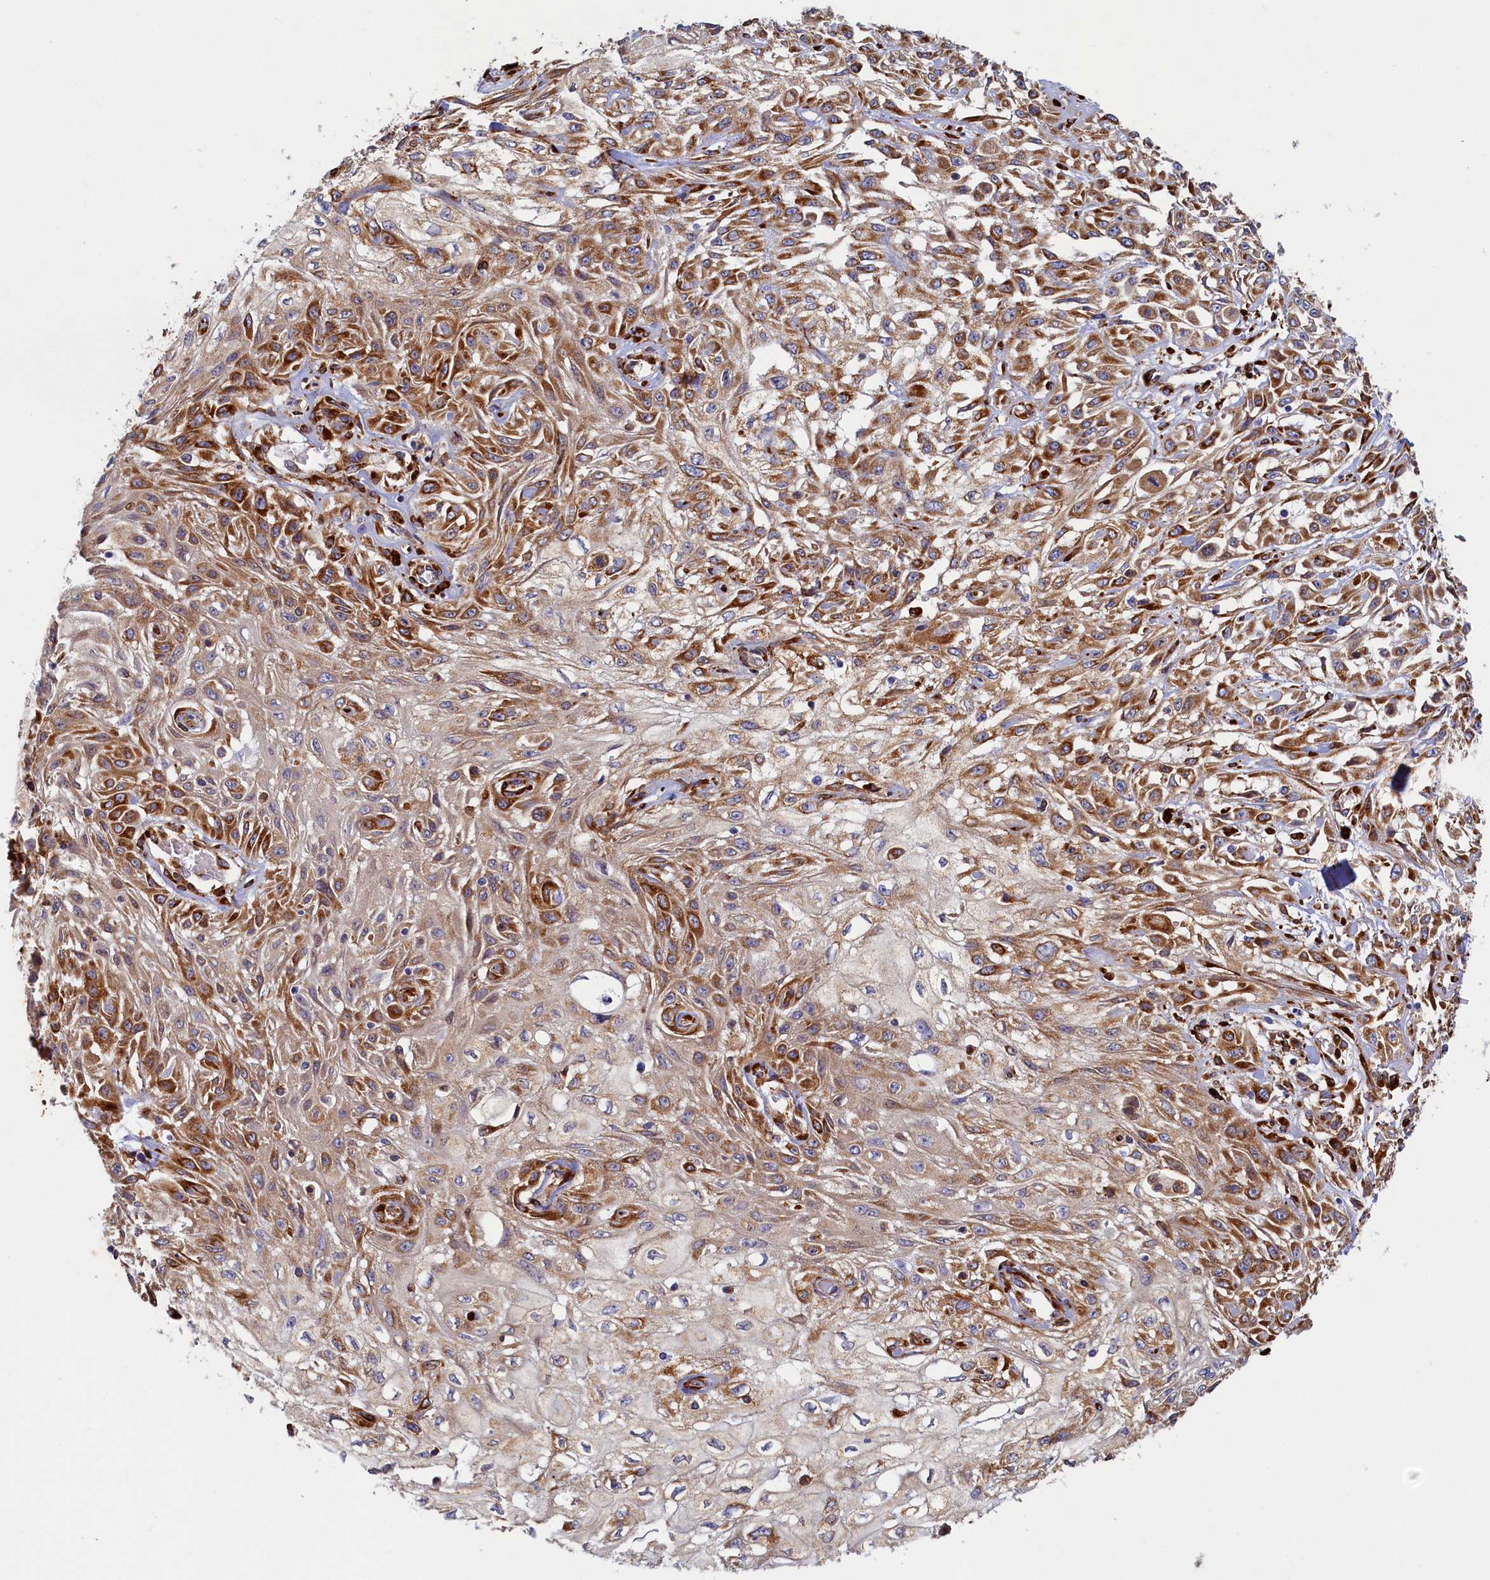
{"staining": {"intensity": "moderate", "quantity": ">75%", "location": "cytoplasmic/membranous"}, "tissue": "skin cancer", "cell_type": "Tumor cells", "image_type": "cancer", "snomed": [{"axis": "morphology", "description": "Squamous cell carcinoma, NOS"}, {"axis": "morphology", "description": "Squamous cell carcinoma, metastatic, NOS"}, {"axis": "topography", "description": "Skin"}, {"axis": "topography", "description": "Lymph node"}], "caption": "A photomicrograph showing moderate cytoplasmic/membranous expression in about >75% of tumor cells in skin cancer (squamous cell carcinoma), as visualized by brown immunohistochemical staining.", "gene": "TMEM18", "patient": {"sex": "male", "age": 75}}